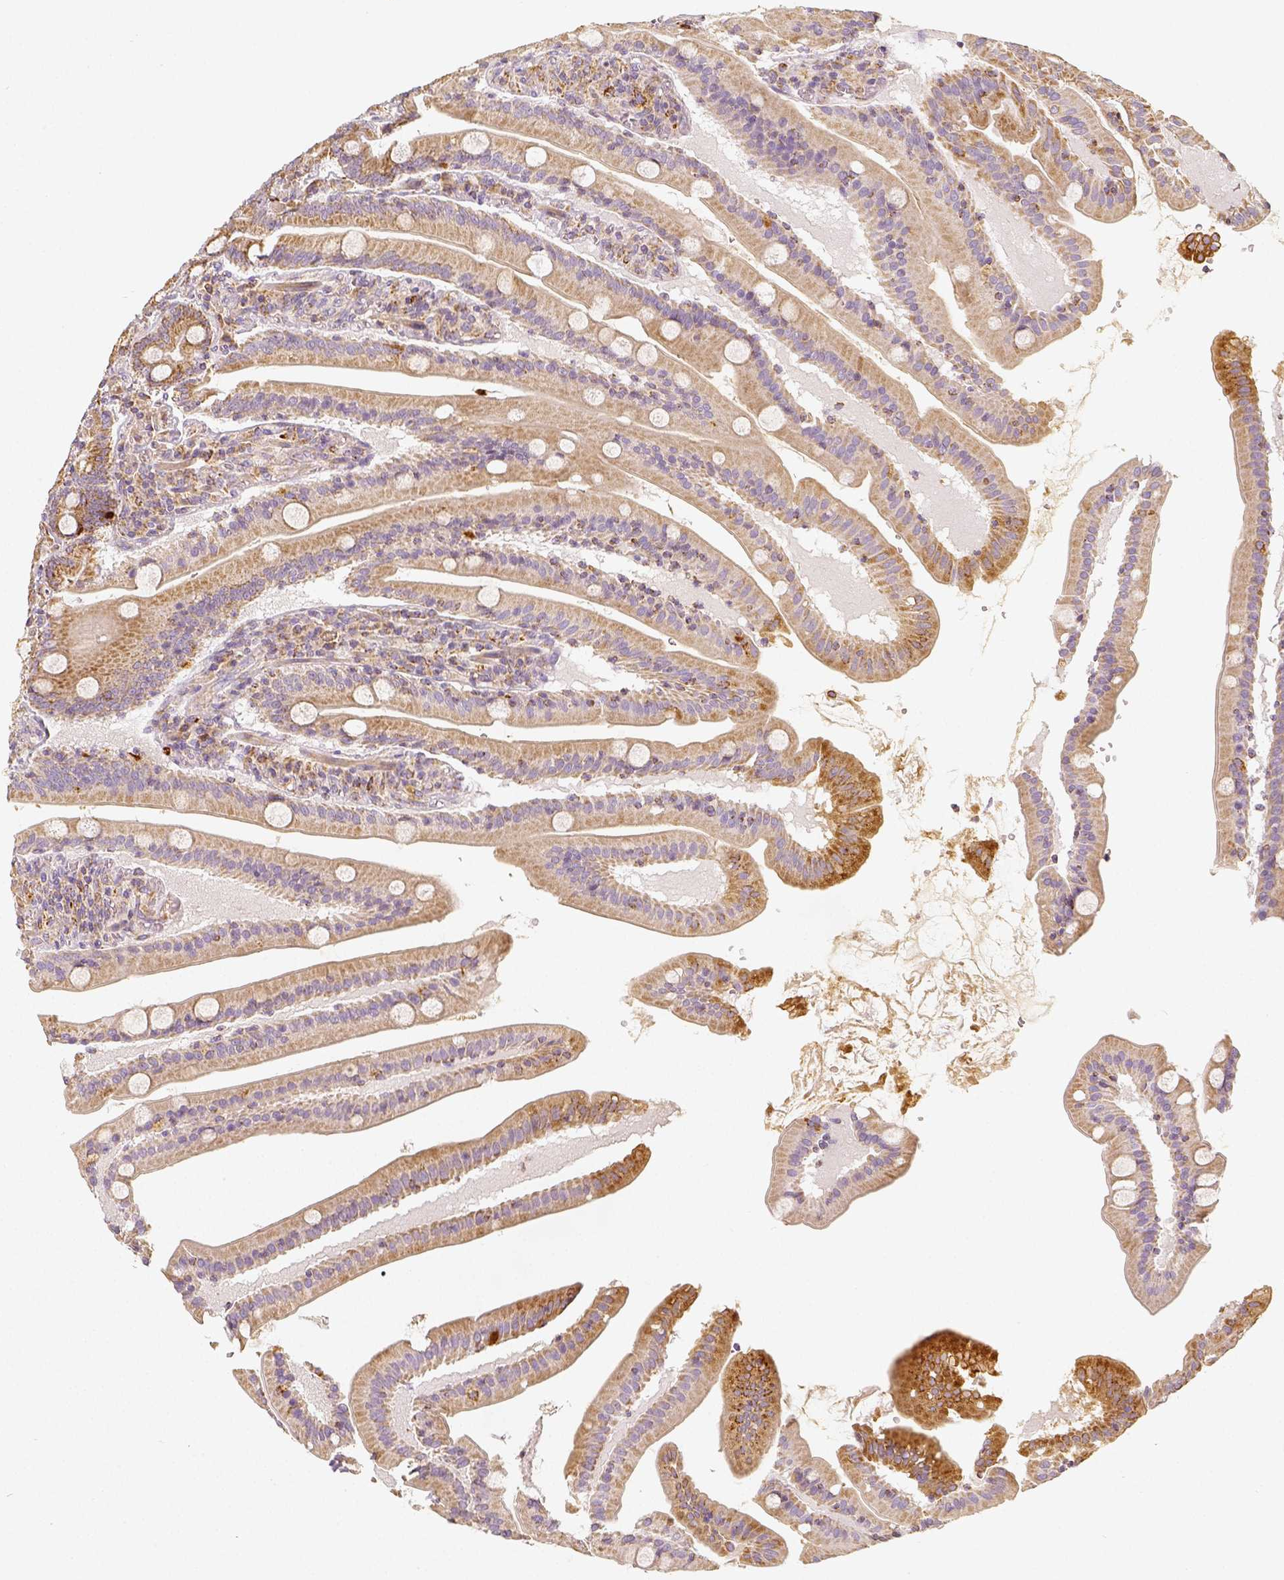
{"staining": {"intensity": "moderate", "quantity": ">75%", "location": "cytoplasmic/membranous"}, "tissue": "small intestine", "cell_type": "Glandular cells", "image_type": "normal", "snomed": [{"axis": "morphology", "description": "Normal tissue, NOS"}, {"axis": "topography", "description": "Small intestine"}], "caption": "Protein expression analysis of unremarkable human small intestine reveals moderate cytoplasmic/membranous expression in about >75% of glandular cells. (DAB IHC with brightfield microscopy, high magnification).", "gene": "PGAM5", "patient": {"sex": "male", "age": 37}}